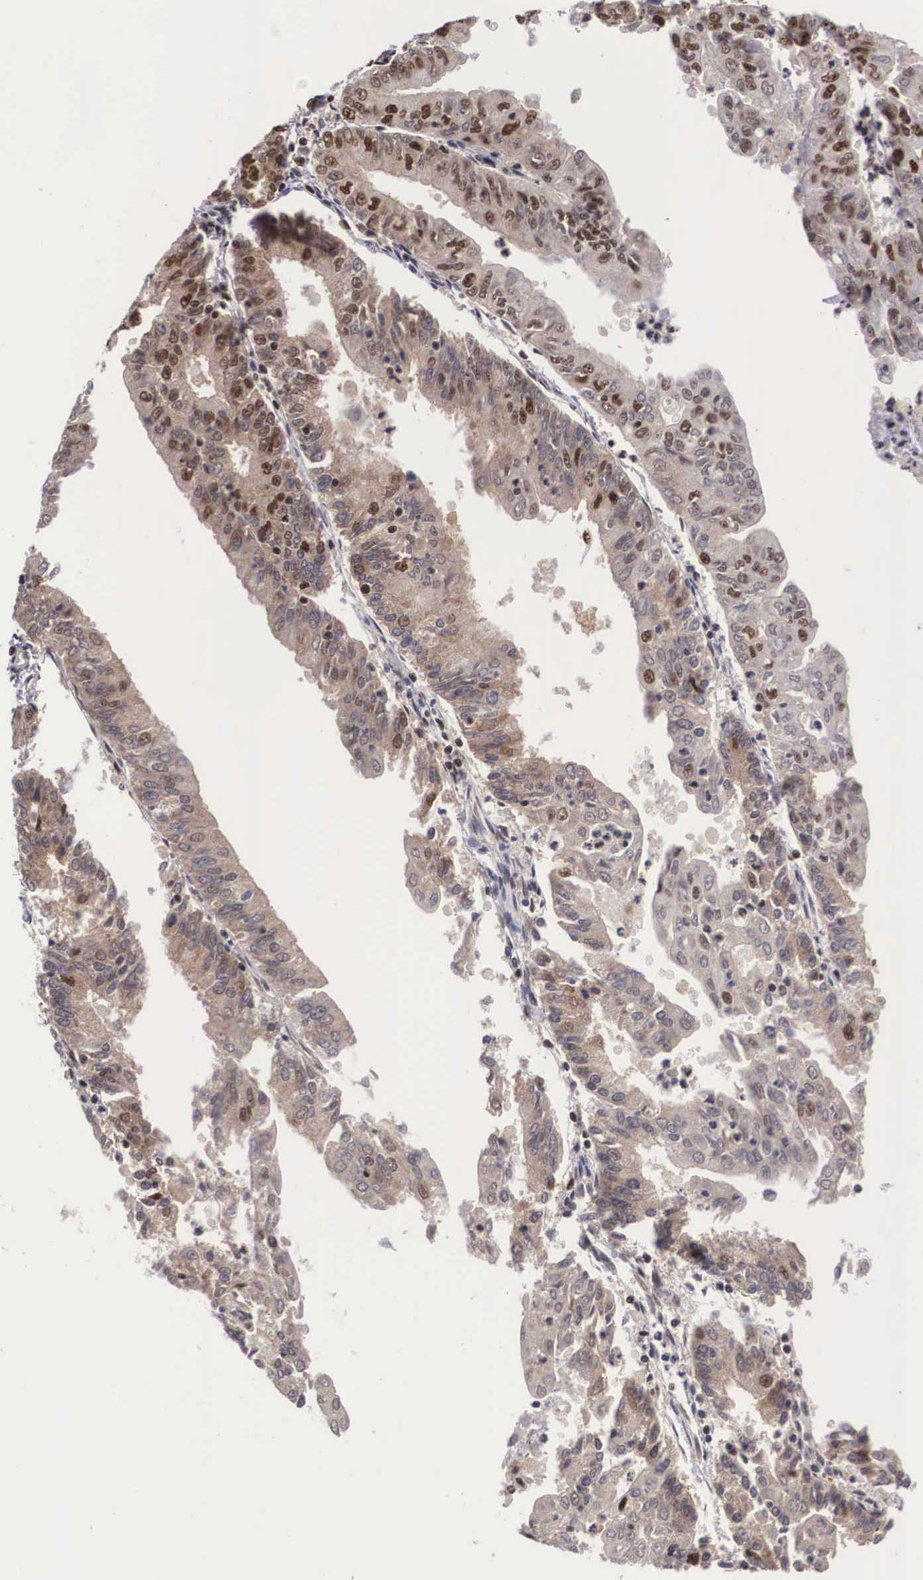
{"staining": {"intensity": "moderate", "quantity": ">75%", "location": "nuclear"}, "tissue": "endometrial cancer", "cell_type": "Tumor cells", "image_type": "cancer", "snomed": [{"axis": "morphology", "description": "Adenocarcinoma, NOS"}, {"axis": "topography", "description": "Endometrium"}], "caption": "This histopathology image exhibits IHC staining of adenocarcinoma (endometrial), with medium moderate nuclear positivity in about >75% of tumor cells.", "gene": "SF3A1", "patient": {"sex": "female", "age": 79}}